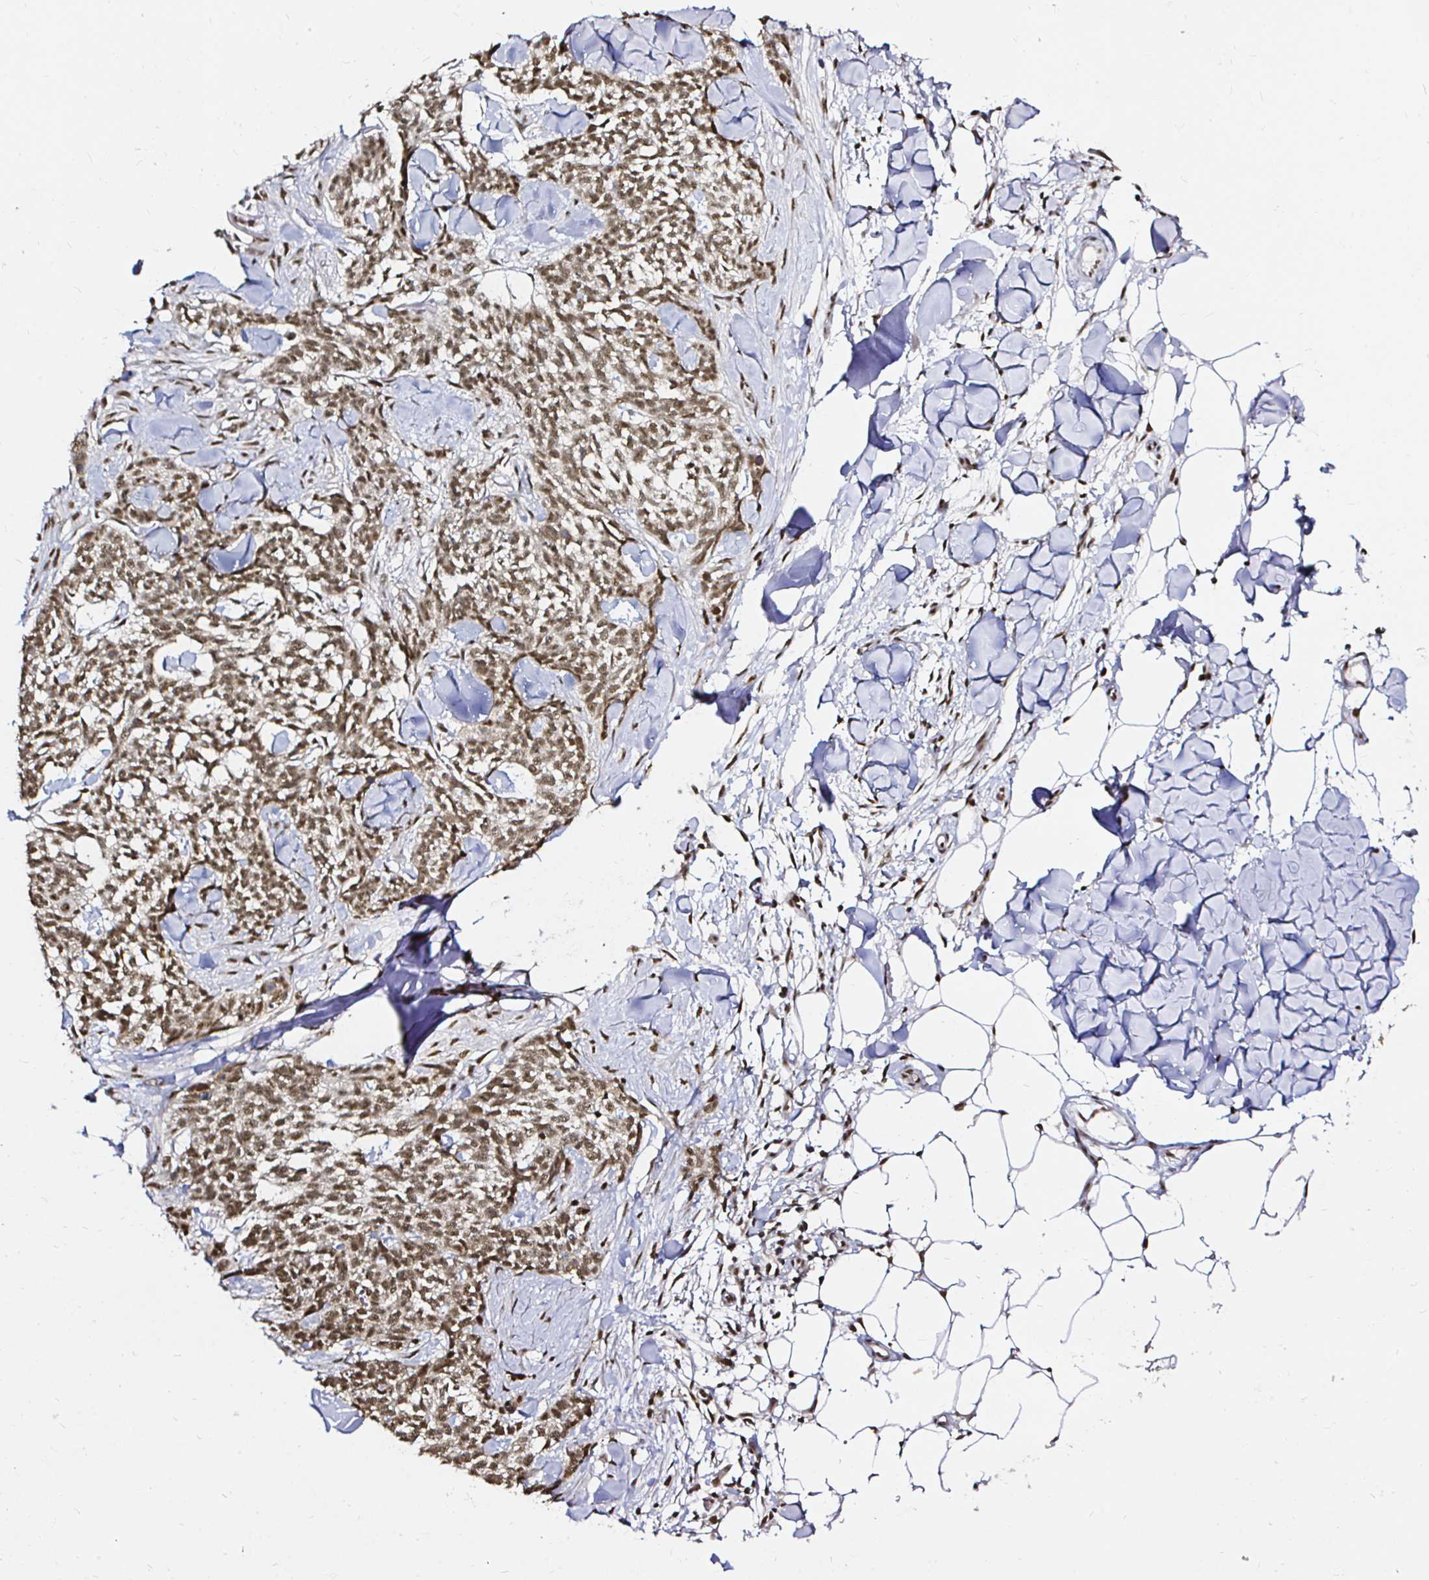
{"staining": {"intensity": "moderate", "quantity": ">75%", "location": "nuclear"}, "tissue": "skin cancer", "cell_type": "Tumor cells", "image_type": "cancer", "snomed": [{"axis": "morphology", "description": "Basal cell carcinoma"}, {"axis": "topography", "description": "Skin"}], "caption": "The histopathology image exhibits immunohistochemical staining of skin basal cell carcinoma. There is moderate nuclear staining is present in about >75% of tumor cells. (DAB IHC, brown staining for protein, blue staining for nuclei).", "gene": "SNRPC", "patient": {"sex": "female", "age": 59}}